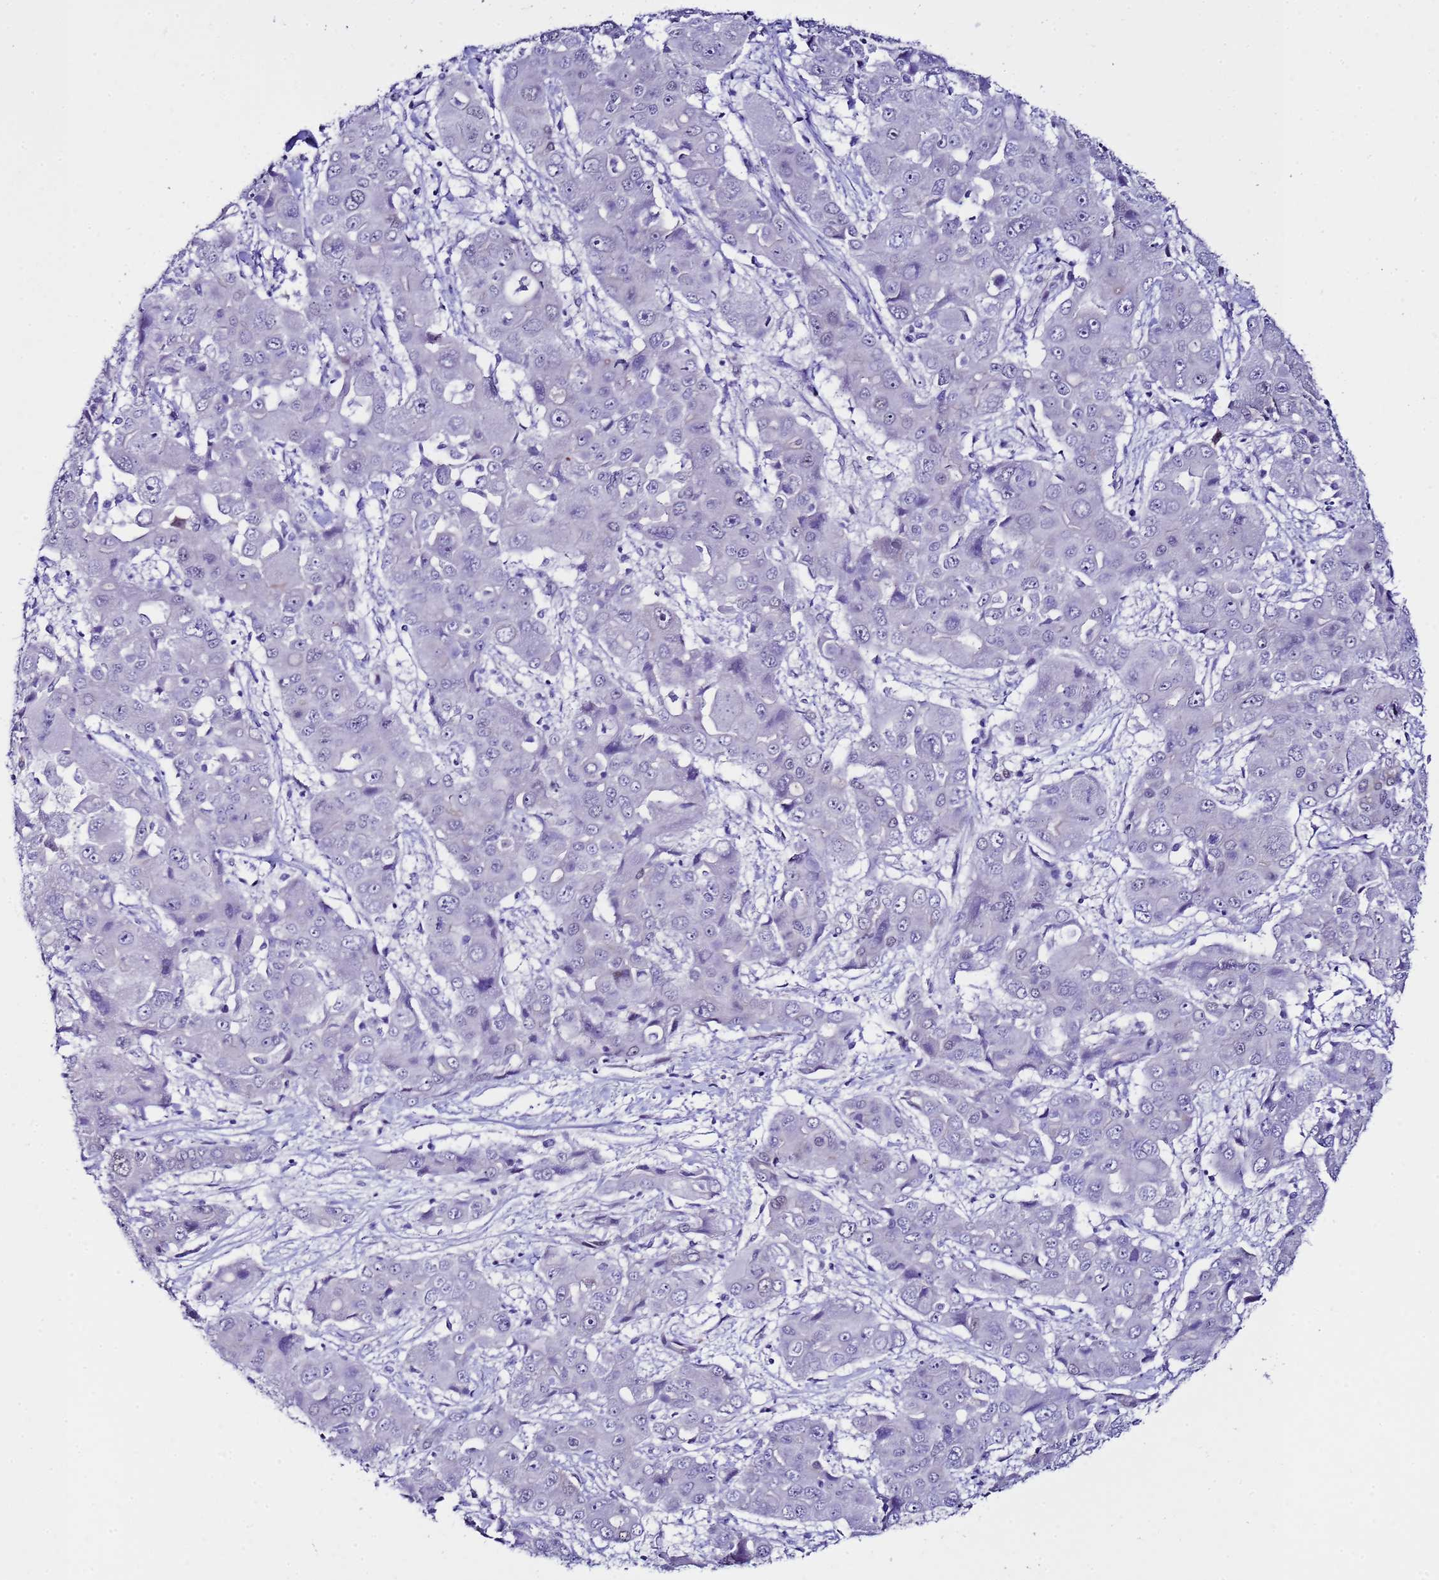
{"staining": {"intensity": "negative", "quantity": "none", "location": "none"}, "tissue": "liver cancer", "cell_type": "Tumor cells", "image_type": "cancer", "snomed": [{"axis": "morphology", "description": "Cholangiocarcinoma"}, {"axis": "topography", "description": "Liver"}], "caption": "Immunohistochemistry (IHC) of human liver cancer (cholangiocarcinoma) reveals no staining in tumor cells.", "gene": "BCL7A", "patient": {"sex": "male", "age": 67}}